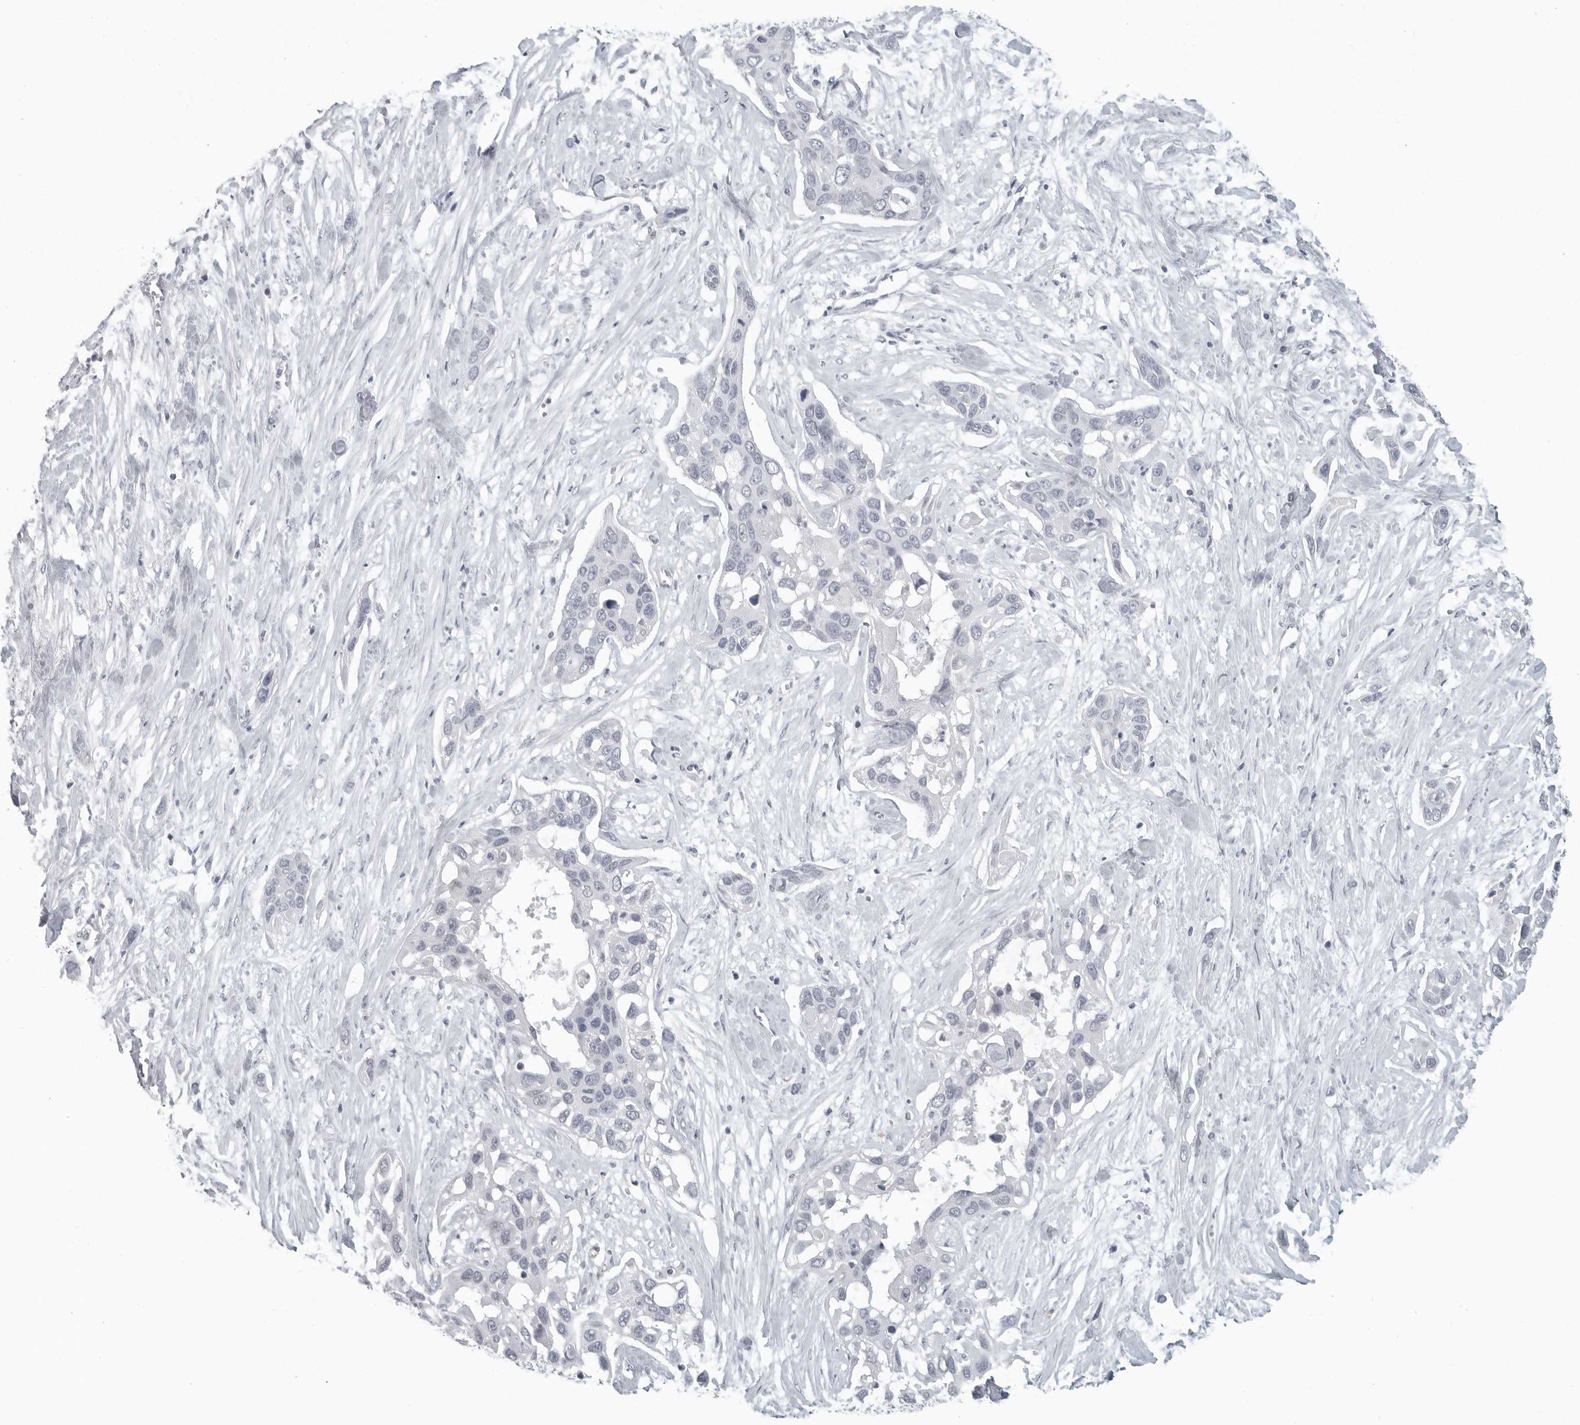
{"staining": {"intensity": "negative", "quantity": "none", "location": "none"}, "tissue": "pancreatic cancer", "cell_type": "Tumor cells", "image_type": "cancer", "snomed": [{"axis": "morphology", "description": "Adenocarcinoma, NOS"}, {"axis": "topography", "description": "Pancreas"}], "caption": "IHC image of neoplastic tissue: human adenocarcinoma (pancreatic) stained with DAB (3,3'-diaminobenzidine) shows no significant protein staining in tumor cells.", "gene": "BPIFA1", "patient": {"sex": "female", "age": 60}}